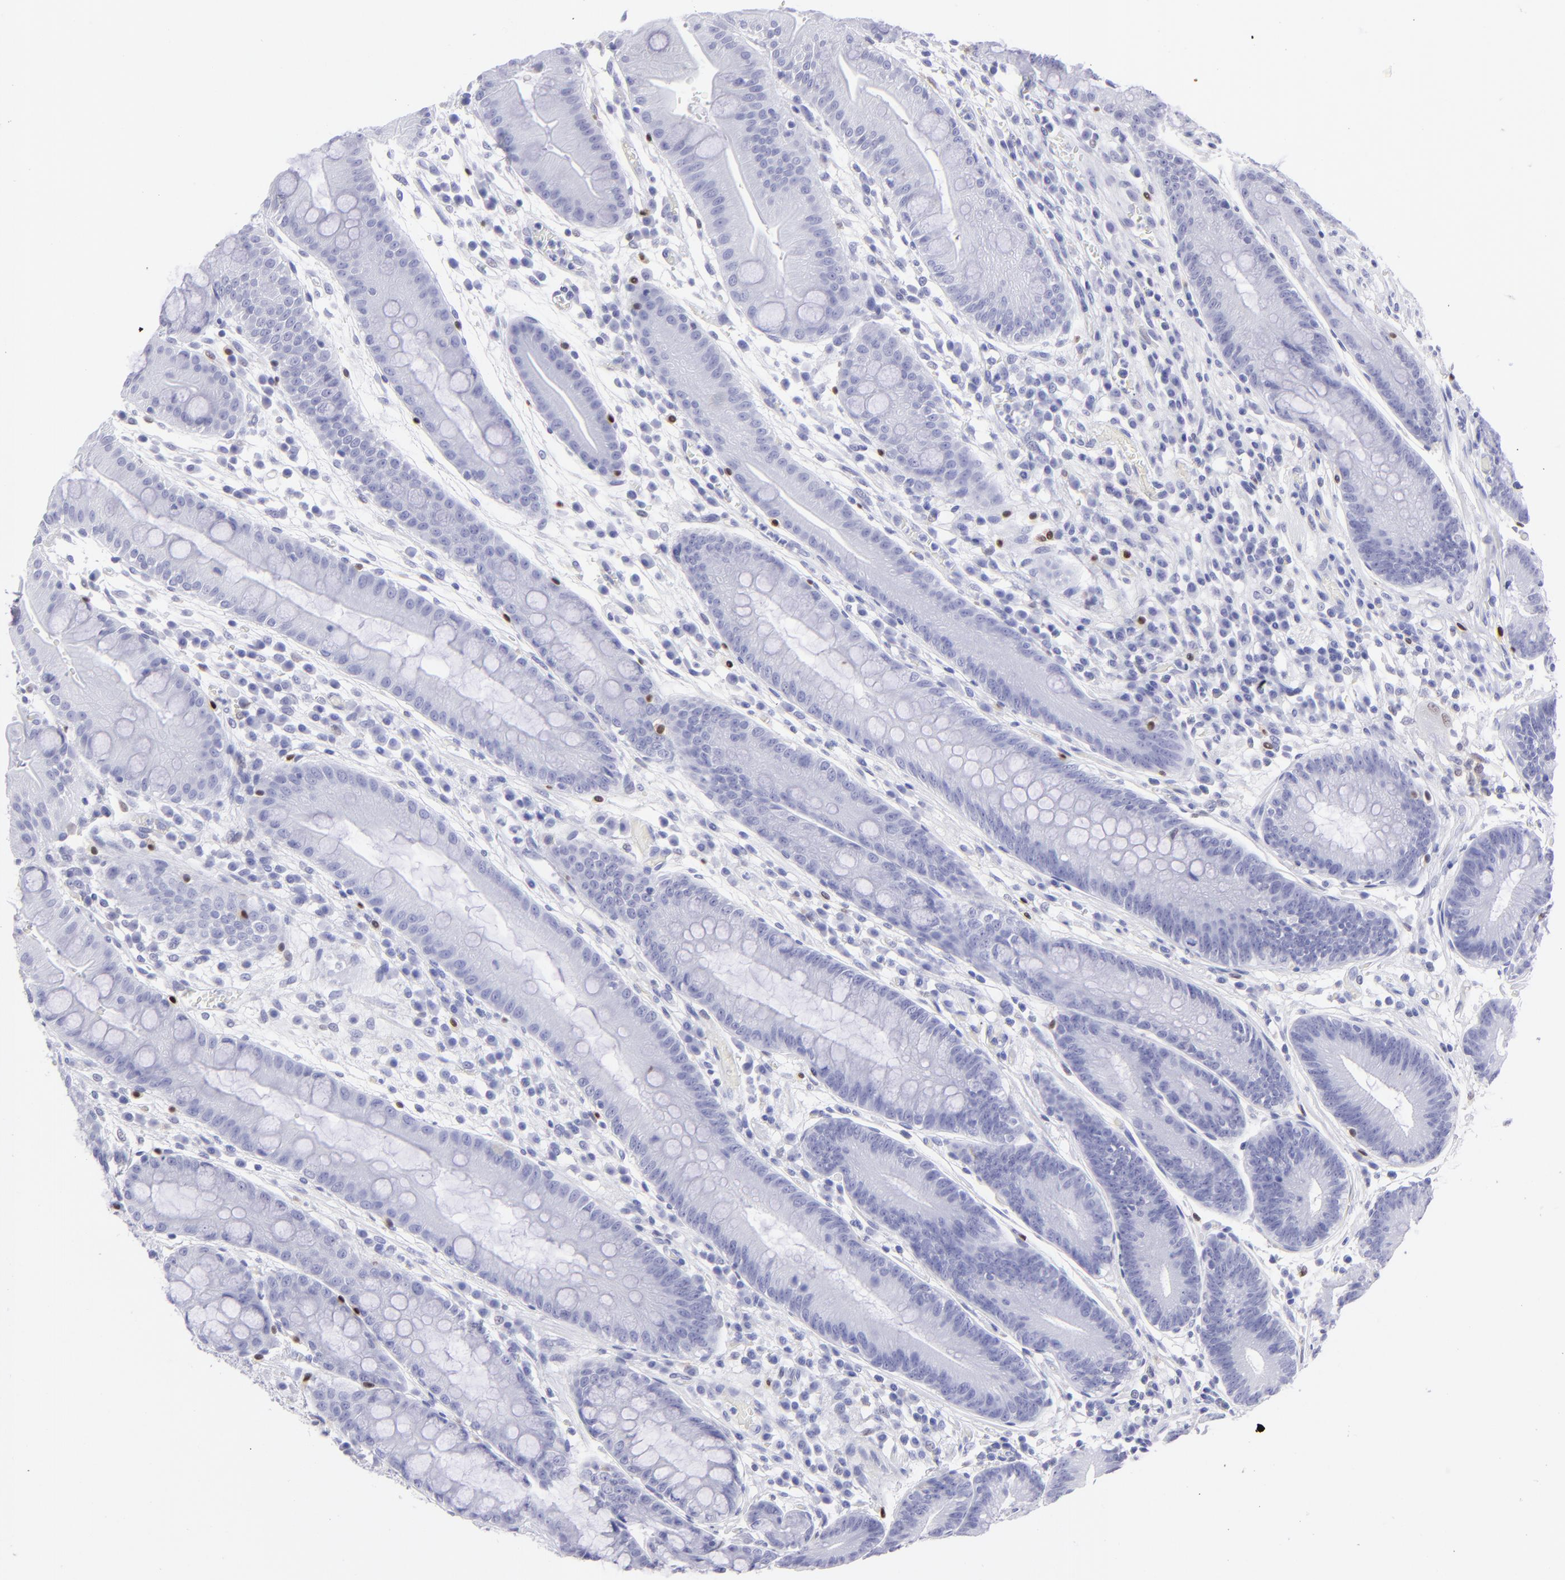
{"staining": {"intensity": "negative", "quantity": "none", "location": "none"}, "tissue": "stomach", "cell_type": "Glandular cells", "image_type": "normal", "snomed": [{"axis": "morphology", "description": "Normal tissue, NOS"}, {"axis": "morphology", "description": "Inflammation, NOS"}, {"axis": "topography", "description": "Stomach, lower"}], "caption": "The image reveals no staining of glandular cells in benign stomach.", "gene": "MITF", "patient": {"sex": "male", "age": 59}}